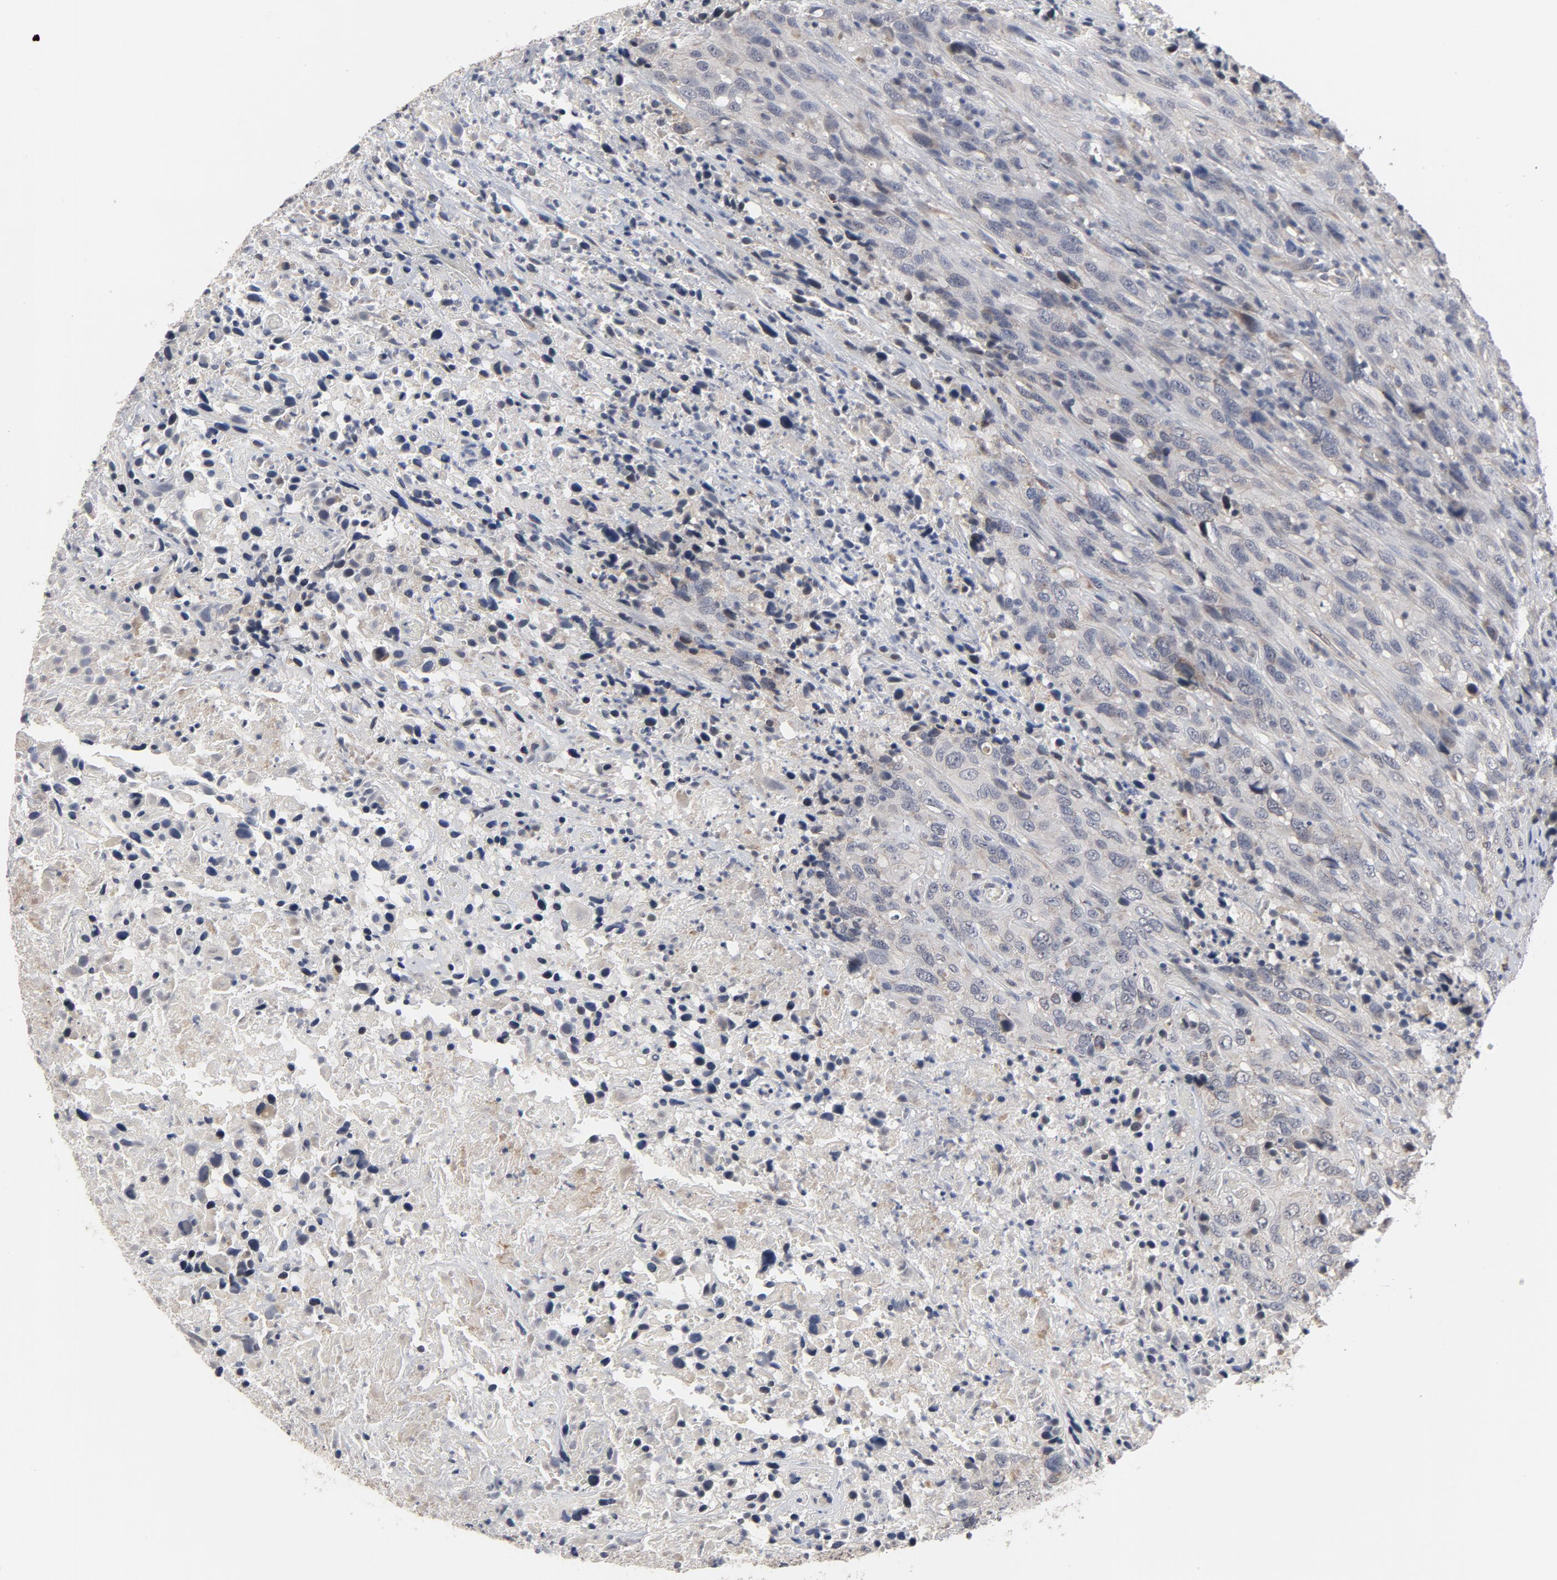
{"staining": {"intensity": "negative", "quantity": "none", "location": "none"}, "tissue": "urothelial cancer", "cell_type": "Tumor cells", "image_type": "cancer", "snomed": [{"axis": "morphology", "description": "Urothelial carcinoma, High grade"}, {"axis": "topography", "description": "Urinary bladder"}], "caption": "Photomicrograph shows no significant protein staining in tumor cells of urothelial cancer.", "gene": "PPP1R1B", "patient": {"sex": "male", "age": 61}}